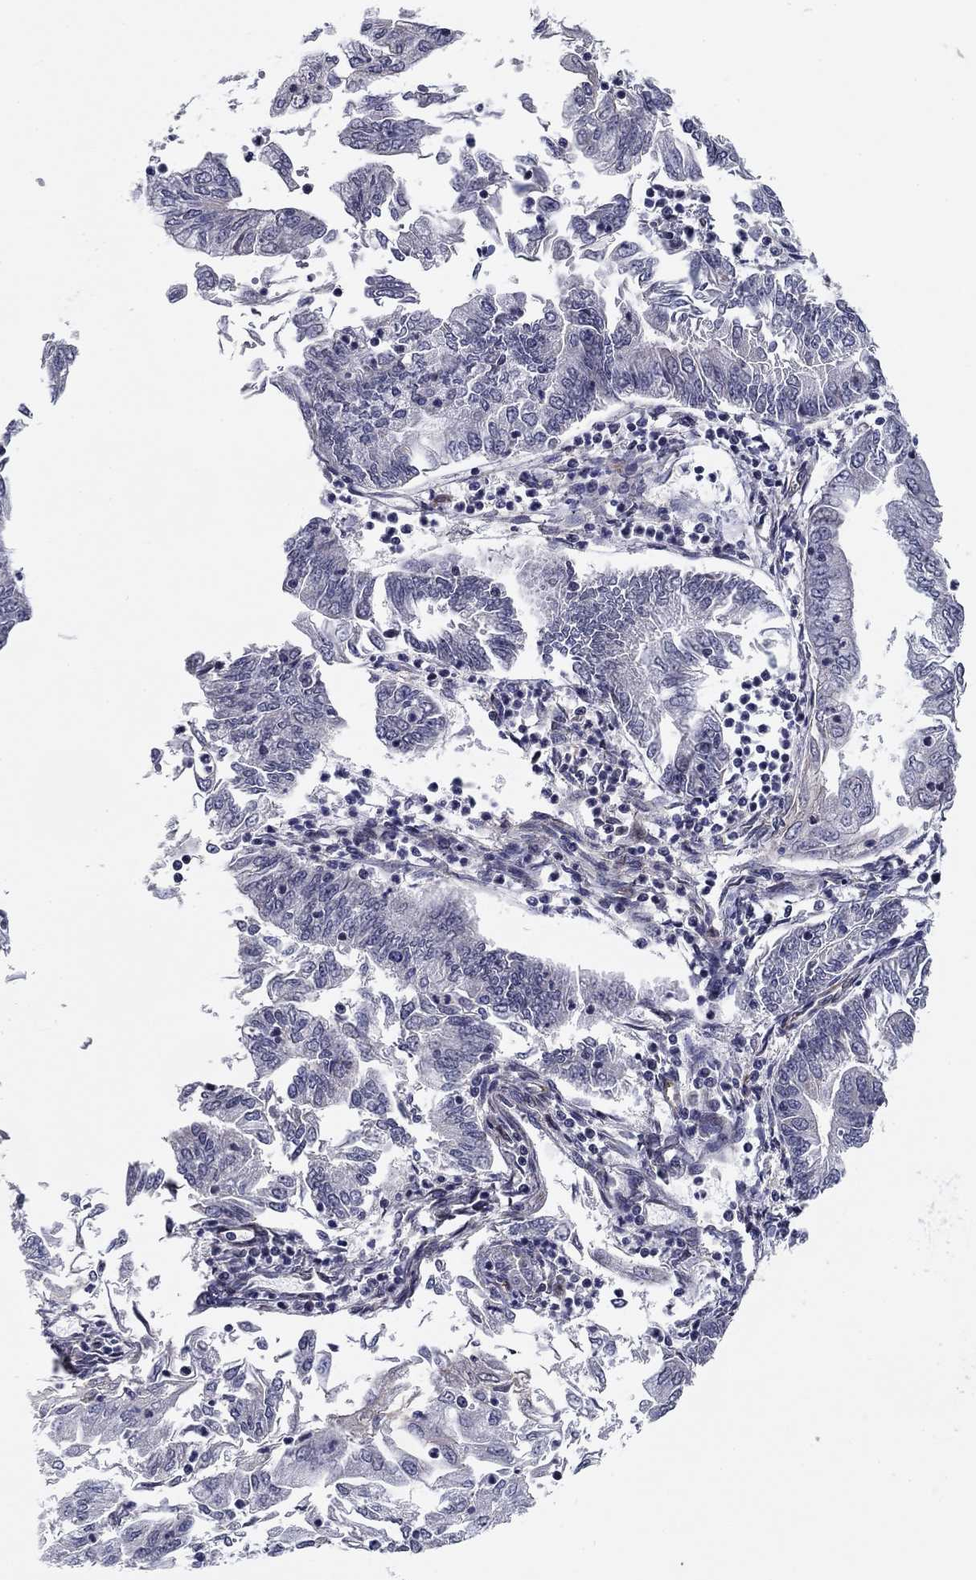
{"staining": {"intensity": "negative", "quantity": "none", "location": "none"}, "tissue": "endometrial cancer", "cell_type": "Tumor cells", "image_type": "cancer", "snomed": [{"axis": "morphology", "description": "Adenocarcinoma, NOS"}, {"axis": "topography", "description": "Endometrium"}], "caption": "Histopathology image shows no protein positivity in tumor cells of endometrial cancer tissue.", "gene": "SYNC", "patient": {"sex": "female", "age": 55}}